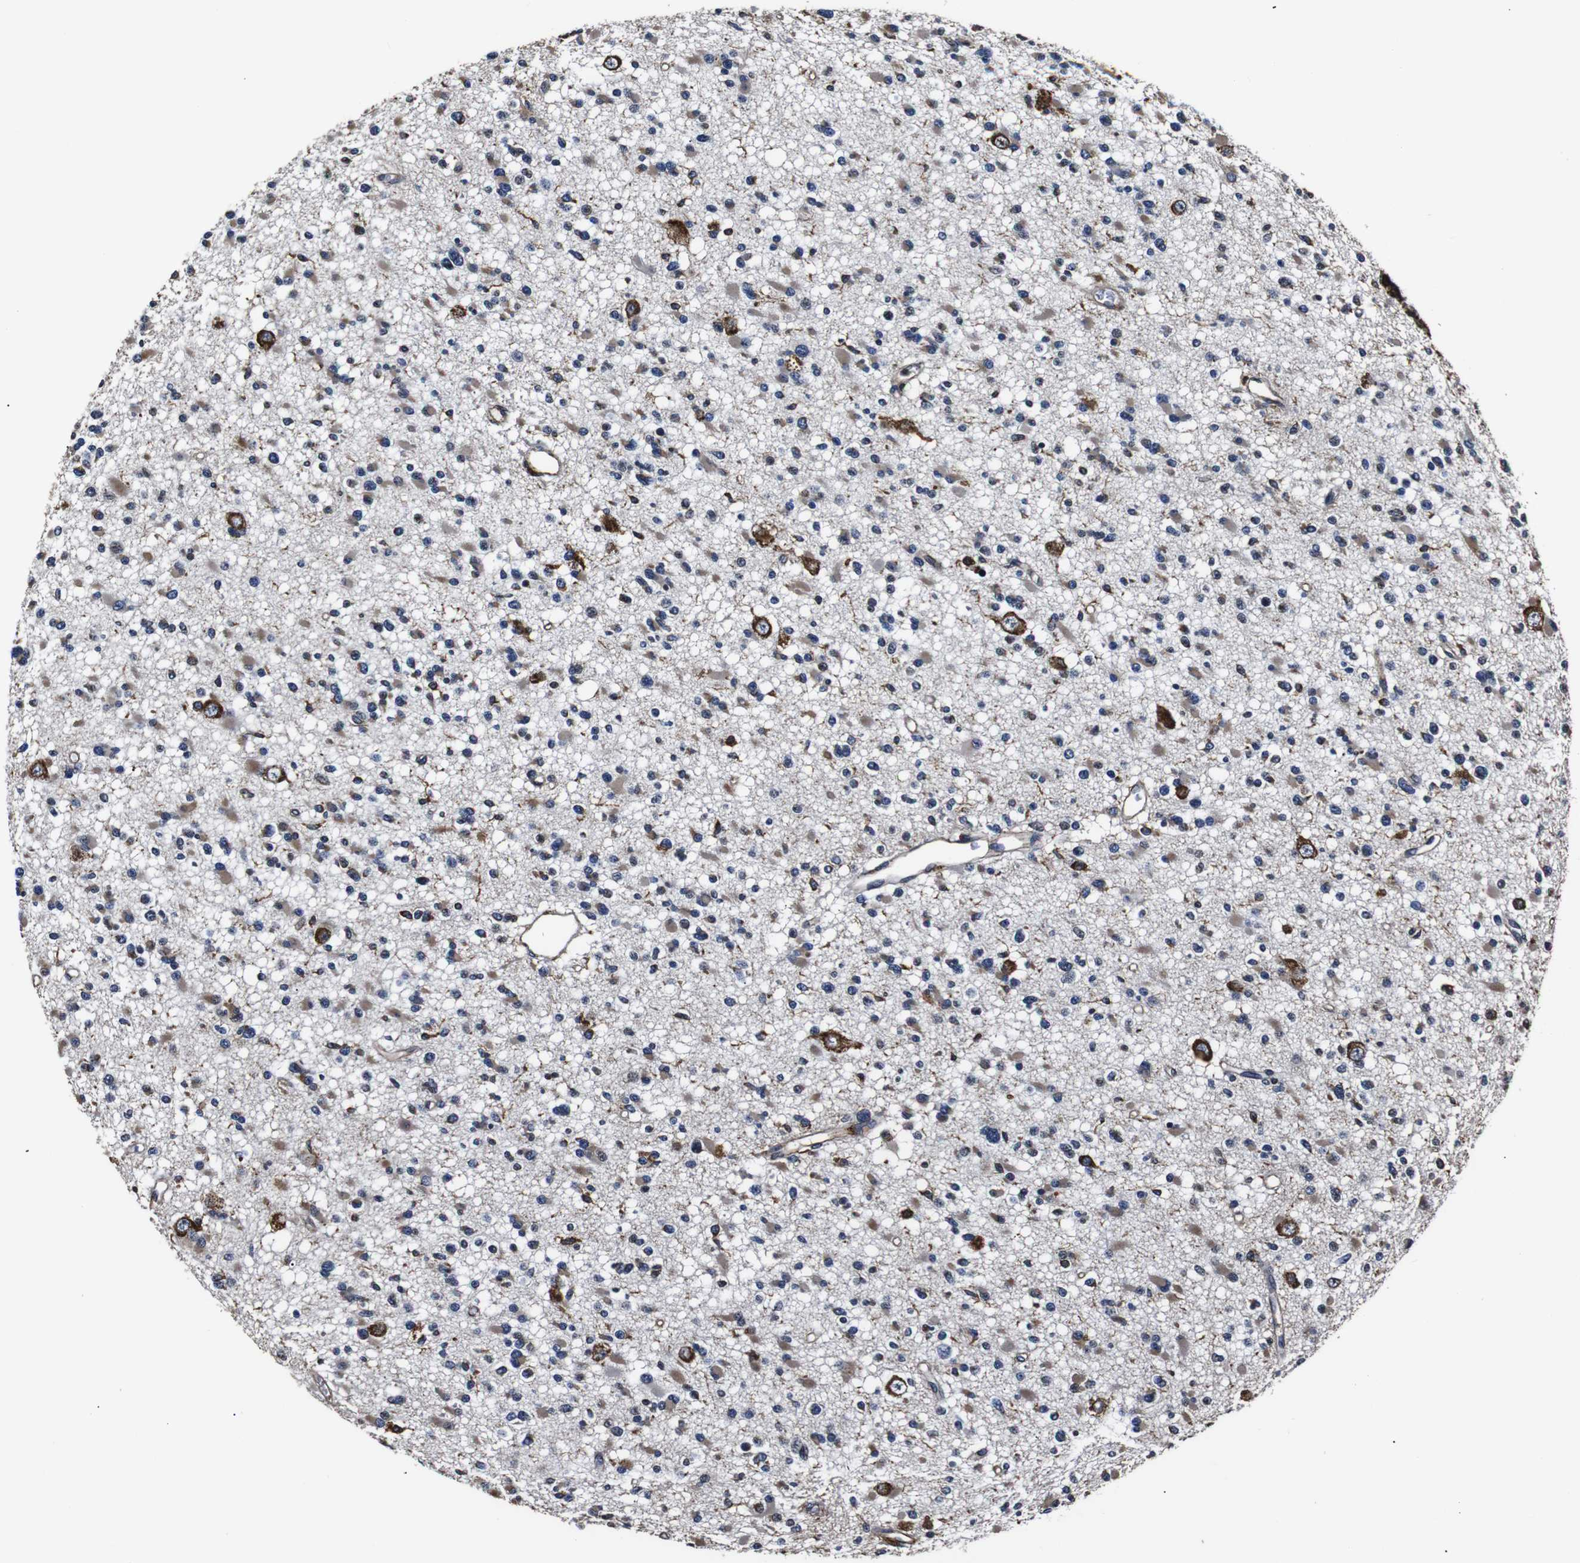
{"staining": {"intensity": "weak", "quantity": "<25%", "location": "cytoplasmic/membranous"}, "tissue": "glioma", "cell_type": "Tumor cells", "image_type": "cancer", "snomed": [{"axis": "morphology", "description": "Glioma, malignant, Low grade"}, {"axis": "topography", "description": "Brain"}], "caption": "This is a histopathology image of IHC staining of malignant low-grade glioma, which shows no expression in tumor cells. (DAB IHC visualized using brightfield microscopy, high magnification).", "gene": "HHIP", "patient": {"sex": "female", "age": 22}}